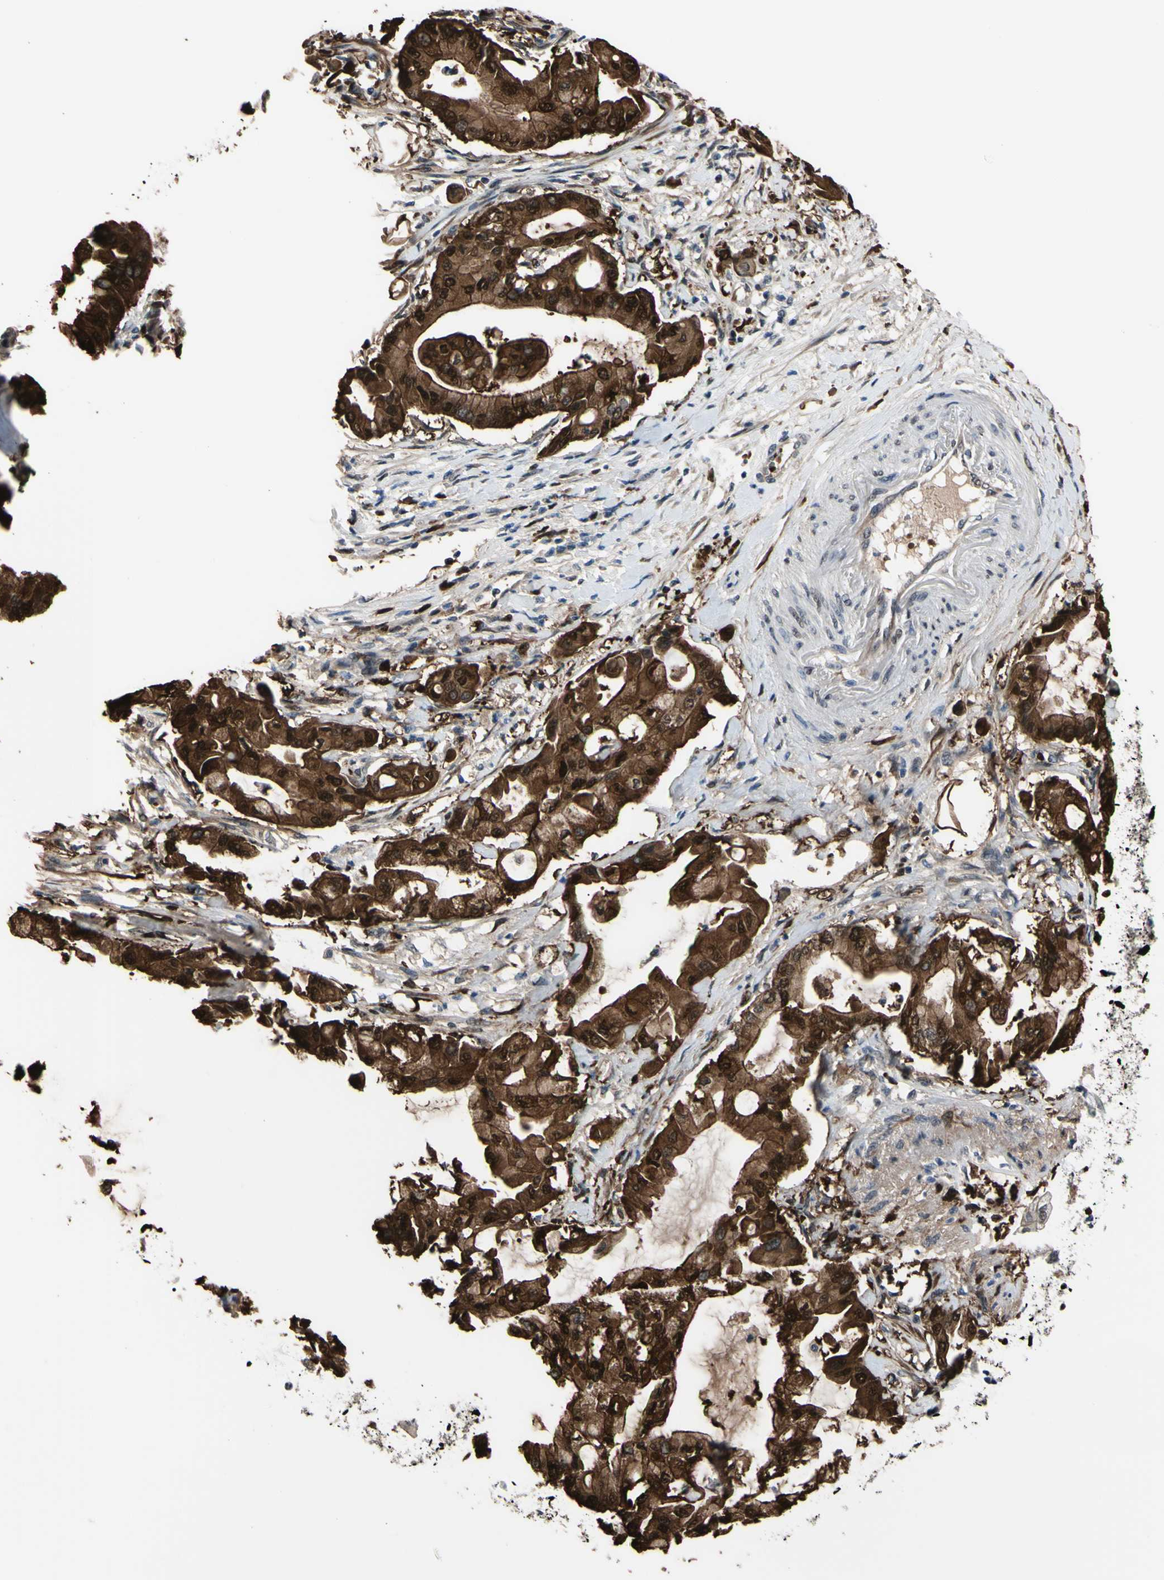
{"staining": {"intensity": "strong", "quantity": ">75%", "location": "cytoplasmic/membranous,nuclear"}, "tissue": "pancreatic cancer", "cell_type": "Tumor cells", "image_type": "cancer", "snomed": [{"axis": "morphology", "description": "Adenocarcinoma, NOS"}, {"axis": "morphology", "description": "Adenocarcinoma, metastatic, NOS"}, {"axis": "topography", "description": "Lymph node"}, {"axis": "topography", "description": "Pancreas"}, {"axis": "topography", "description": "Duodenum"}], "caption": "Immunohistochemistry of human pancreatic adenocarcinoma displays high levels of strong cytoplasmic/membranous and nuclear positivity in about >75% of tumor cells. (Brightfield microscopy of DAB IHC at high magnification).", "gene": "THAP12", "patient": {"sex": "female", "age": 64}}